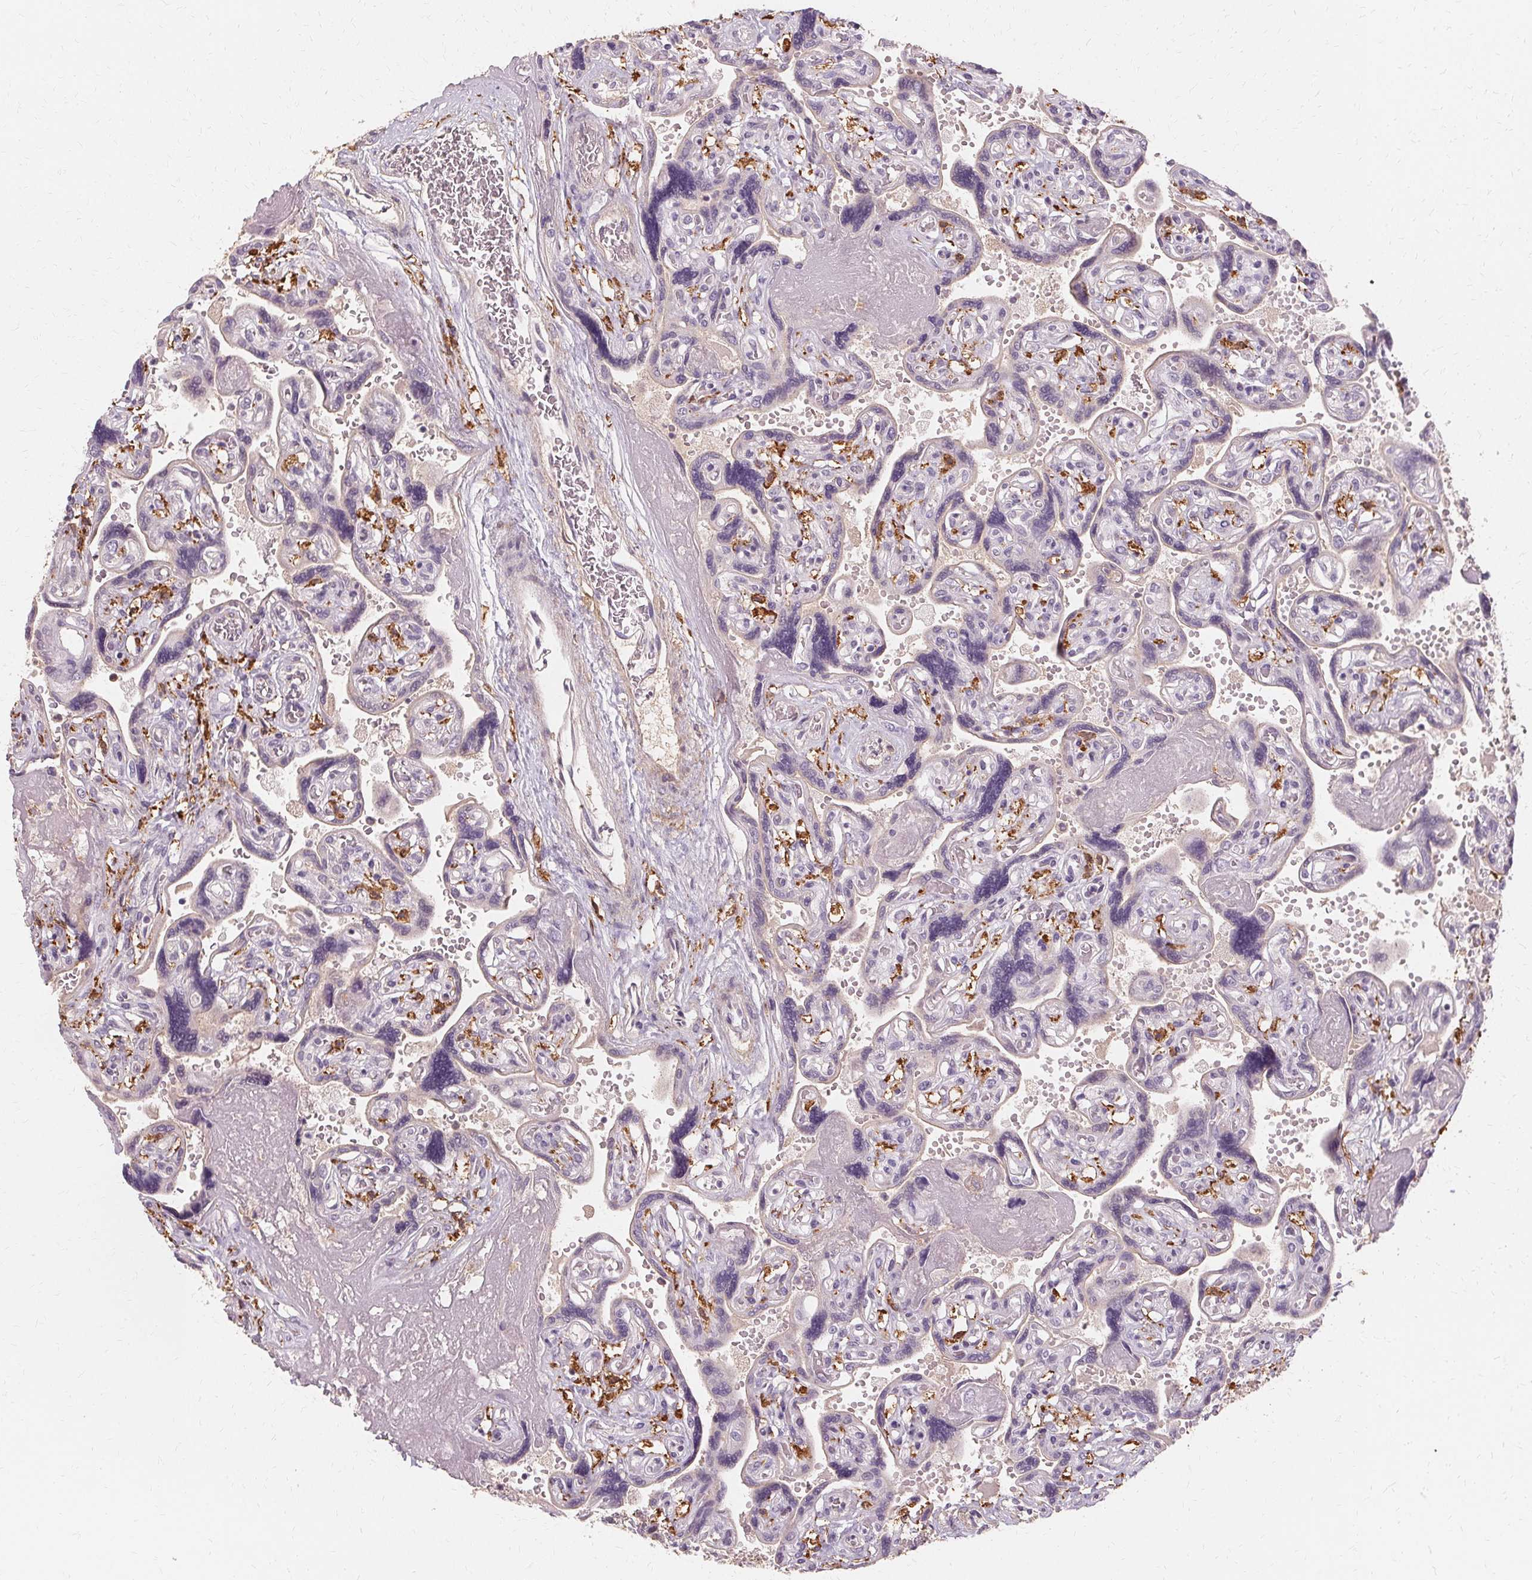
{"staining": {"intensity": "negative", "quantity": "none", "location": "none"}, "tissue": "placenta", "cell_type": "Decidual cells", "image_type": "normal", "snomed": [{"axis": "morphology", "description": "Normal tissue, NOS"}, {"axis": "topography", "description": "Placenta"}], "caption": "Decidual cells show no significant positivity in unremarkable placenta. Nuclei are stained in blue.", "gene": "IFNGR1", "patient": {"sex": "female", "age": 32}}